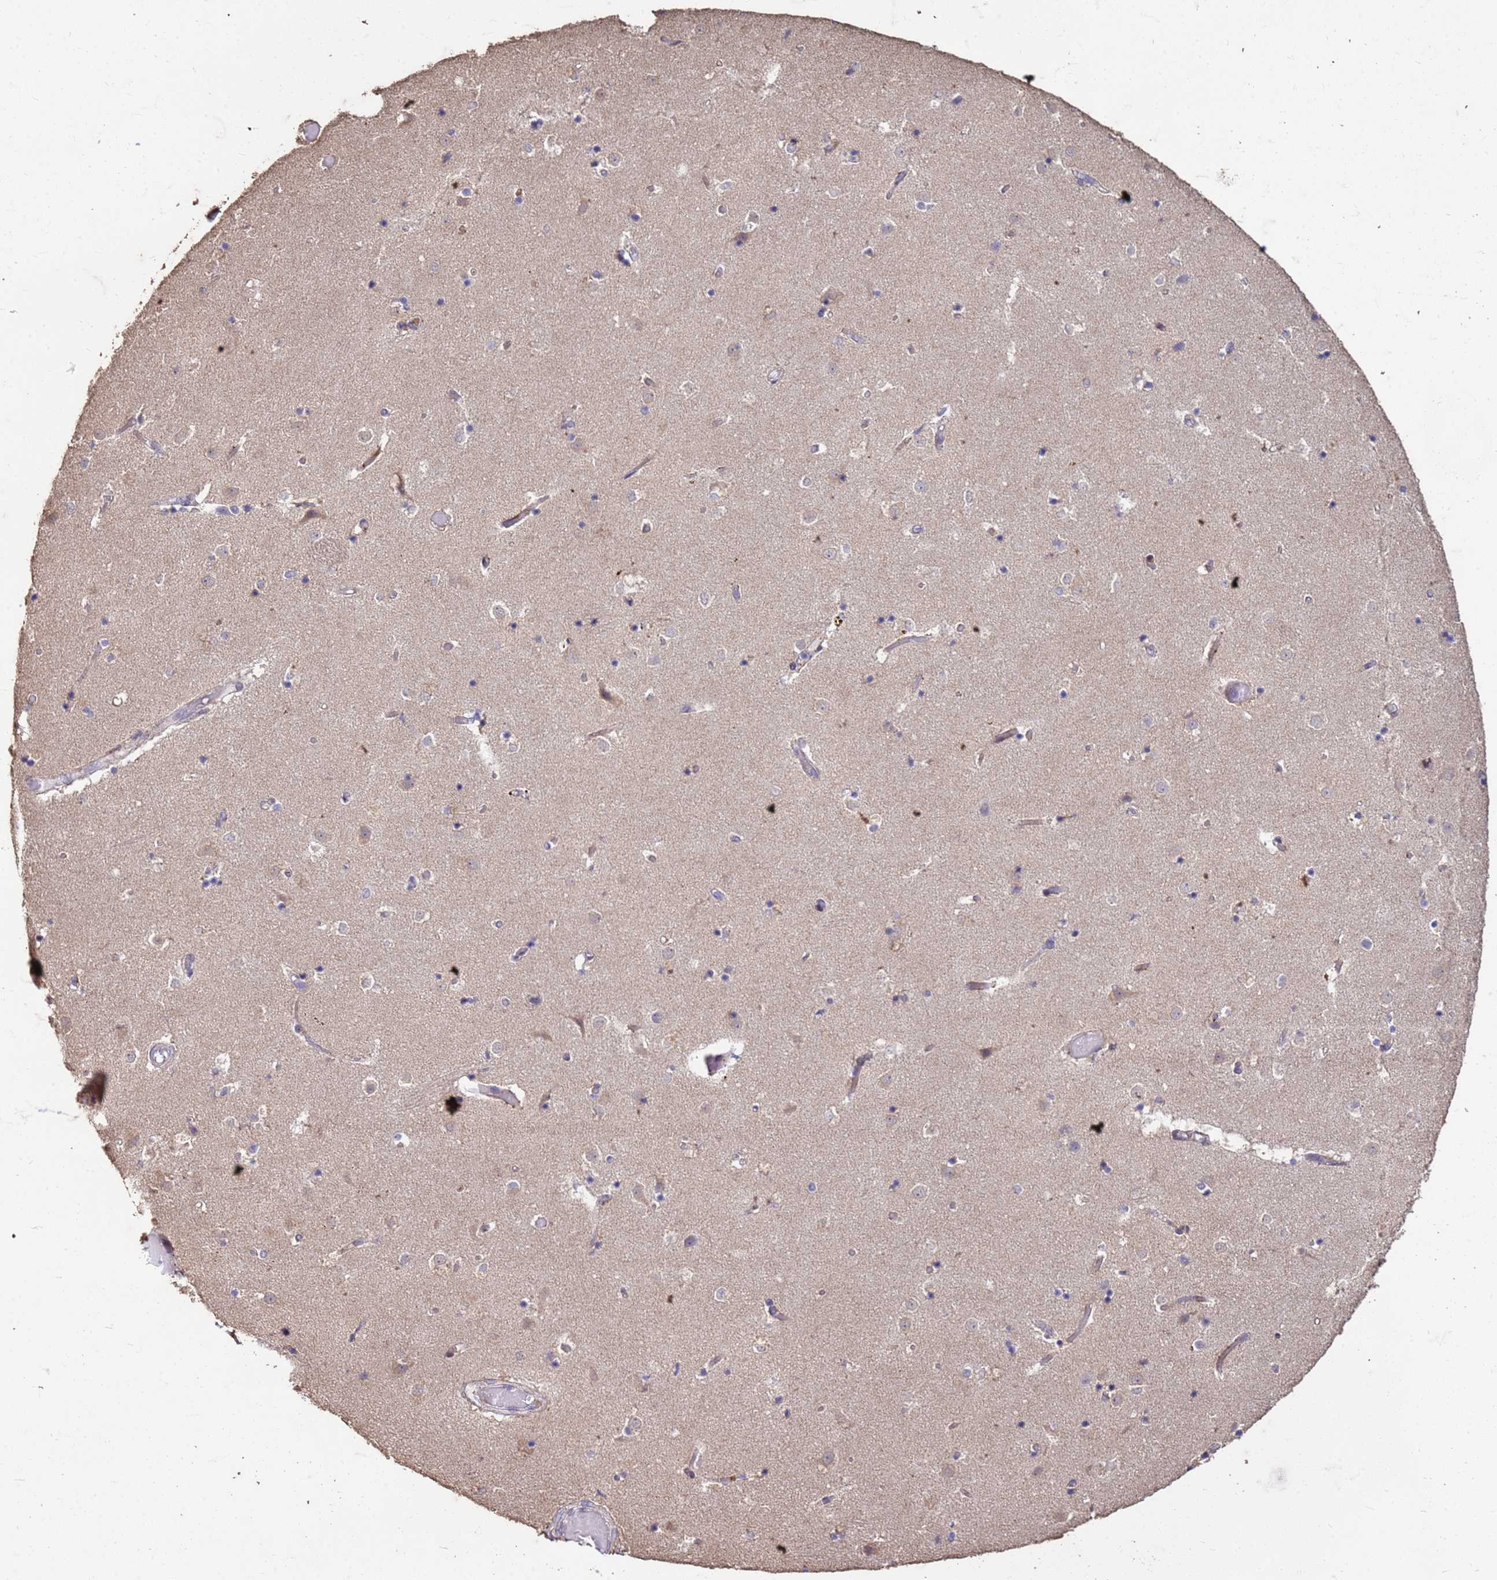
{"staining": {"intensity": "weak", "quantity": "<25%", "location": "cytoplasmic/membranous"}, "tissue": "caudate", "cell_type": "Glial cells", "image_type": "normal", "snomed": [{"axis": "morphology", "description": "Normal tissue, NOS"}, {"axis": "topography", "description": "Lateral ventricle wall"}], "caption": "DAB (3,3'-diaminobenzidine) immunohistochemical staining of unremarkable caudate demonstrates no significant expression in glial cells. The staining was performed using DAB to visualize the protein expression in brown, while the nuclei were stained in blue with hematoxylin (Magnification: 20x).", "gene": "SLC25A15", "patient": {"sex": "female", "age": 52}}